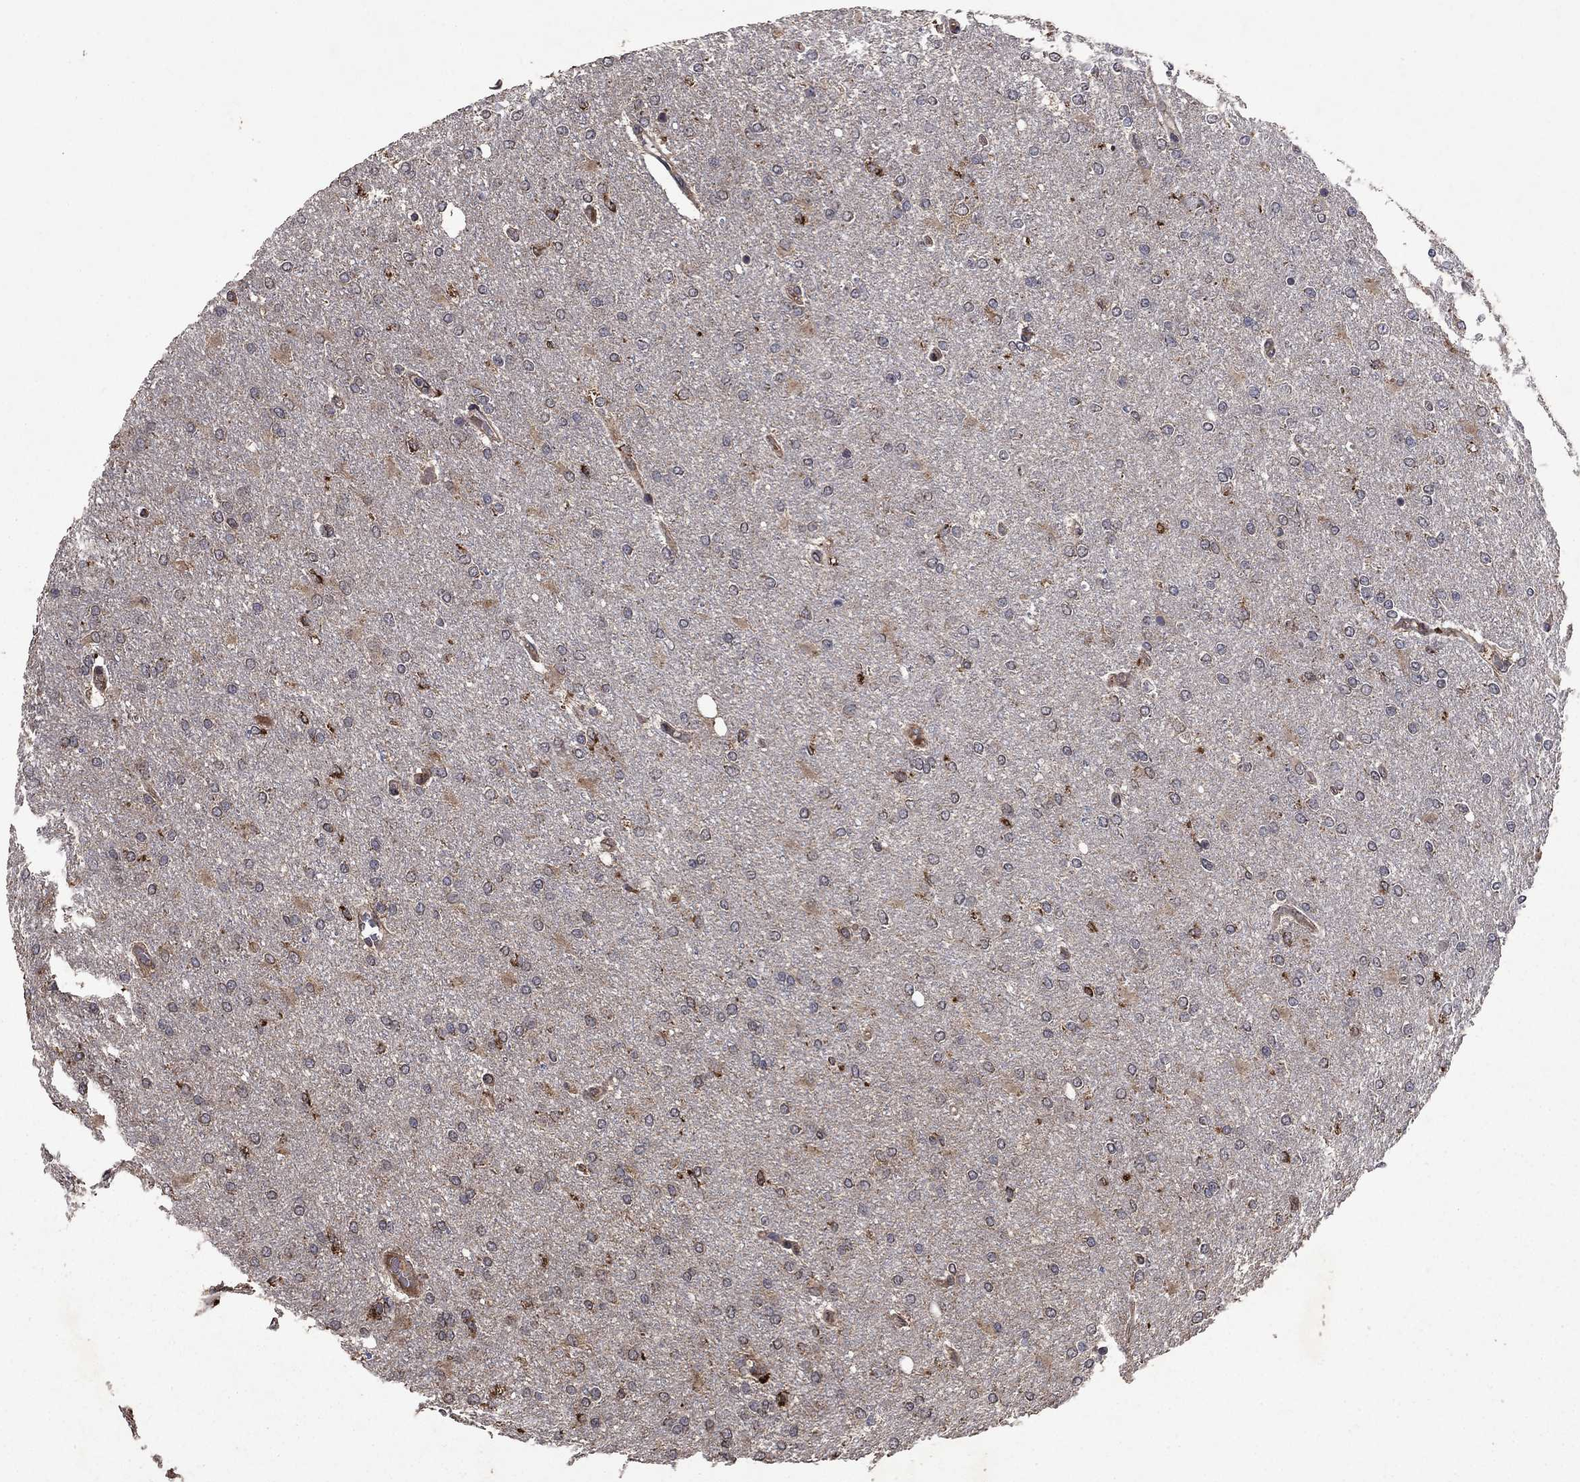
{"staining": {"intensity": "negative", "quantity": "none", "location": "none"}, "tissue": "glioma", "cell_type": "Tumor cells", "image_type": "cancer", "snomed": [{"axis": "morphology", "description": "Glioma, malignant, High grade"}, {"axis": "topography", "description": "Cerebral cortex"}], "caption": "A histopathology image of glioma stained for a protein displays no brown staining in tumor cells. Brightfield microscopy of IHC stained with DAB (brown) and hematoxylin (blue), captured at high magnification.", "gene": "DHRS1", "patient": {"sex": "male", "age": 70}}